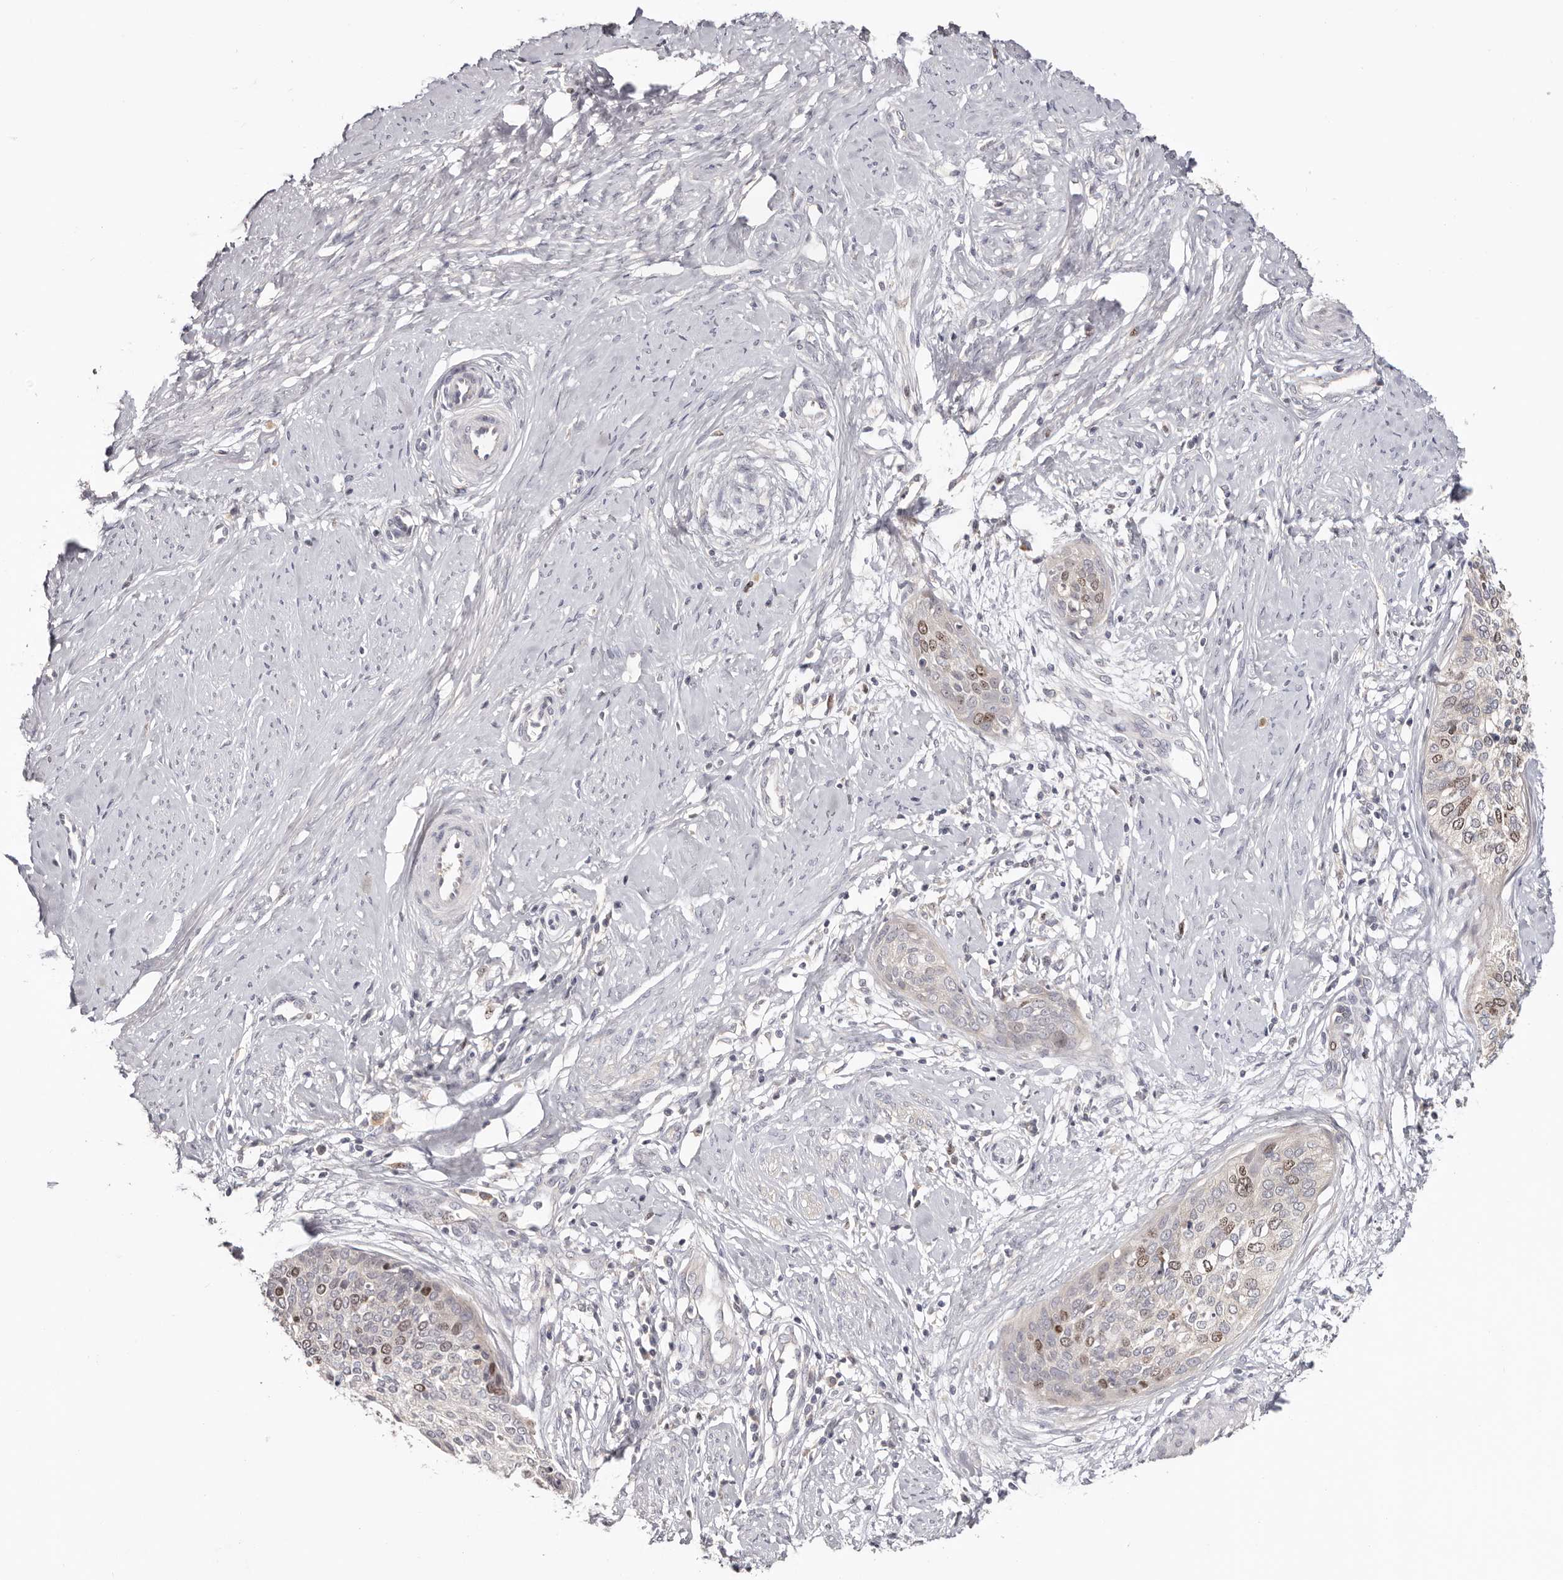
{"staining": {"intensity": "moderate", "quantity": "<25%", "location": "nuclear"}, "tissue": "cervical cancer", "cell_type": "Tumor cells", "image_type": "cancer", "snomed": [{"axis": "morphology", "description": "Squamous cell carcinoma, NOS"}, {"axis": "topography", "description": "Cervix"}], "caption": "Squamous cell carcinoma (cervical) stained for a protein shows moderate nuclear positivity in tumor cells.", "gene": "CCDC190", "patient": {"sex": "female", "age": 37}}